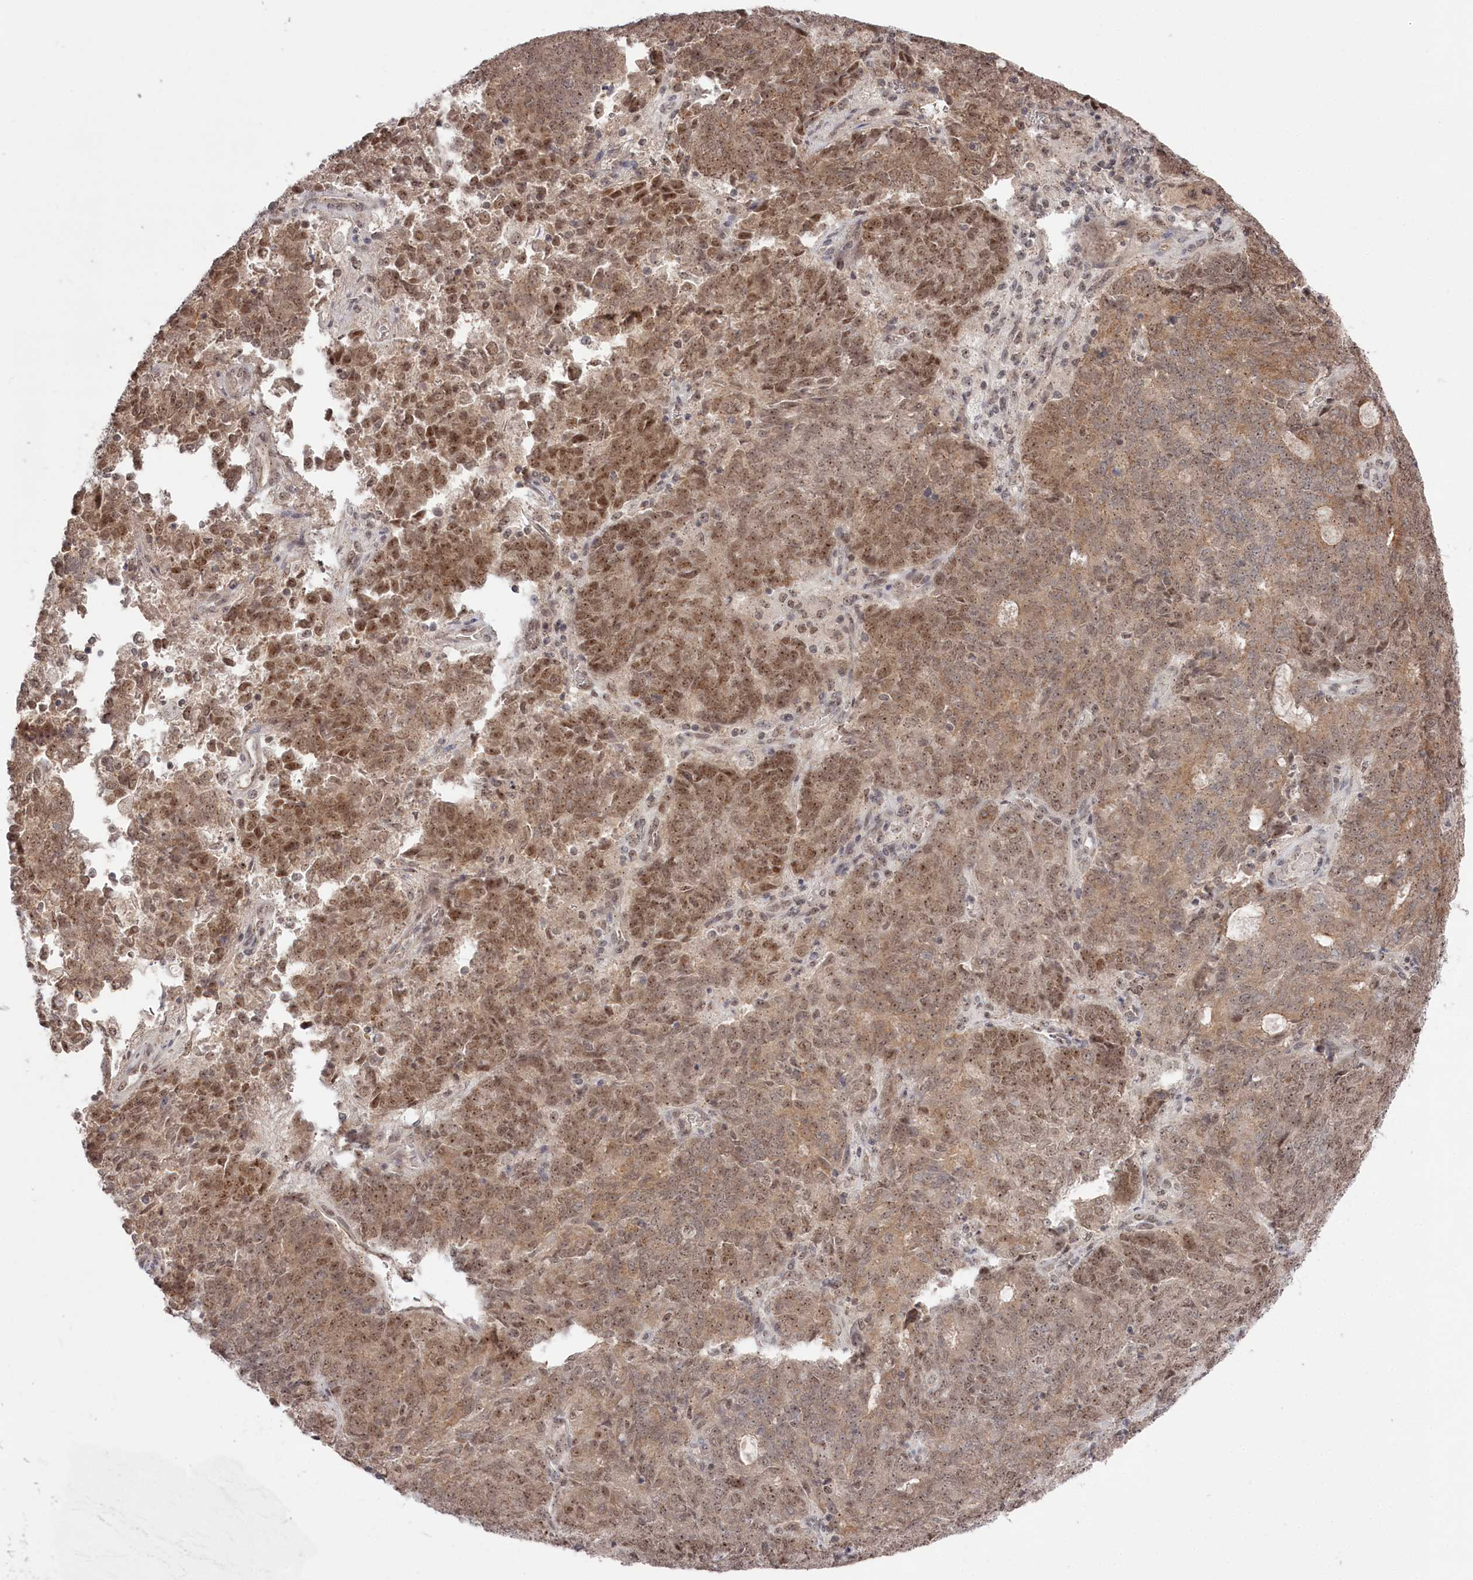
{"staining": {"intensity": "moderate", "quantity": ">75%", "location": "cytoplasmic/membranous,nuclear"}, "tissue": "endometrial cancer", "cell_type": "Tumor cells", "image_type": "cancer", "snomed": [{"axis": "morphology", "description": "Adenocarcinoma, NOS"}, {"axis": "topography", "description": "Endometrium"}], "caption": "Brown immunohistochemical staining in endometrial cancer (adenocarcinoma) reveals moderate cytoplasmic/membranous and nuclear expression in approximately >75% of tumor cells. (Stains: DAB in brown, nuclei in blue, Microscopy: brightfield microscopy at high magnification).", "gene": "EXOSC1", "patient": {"sex": "female", "age": 80}}